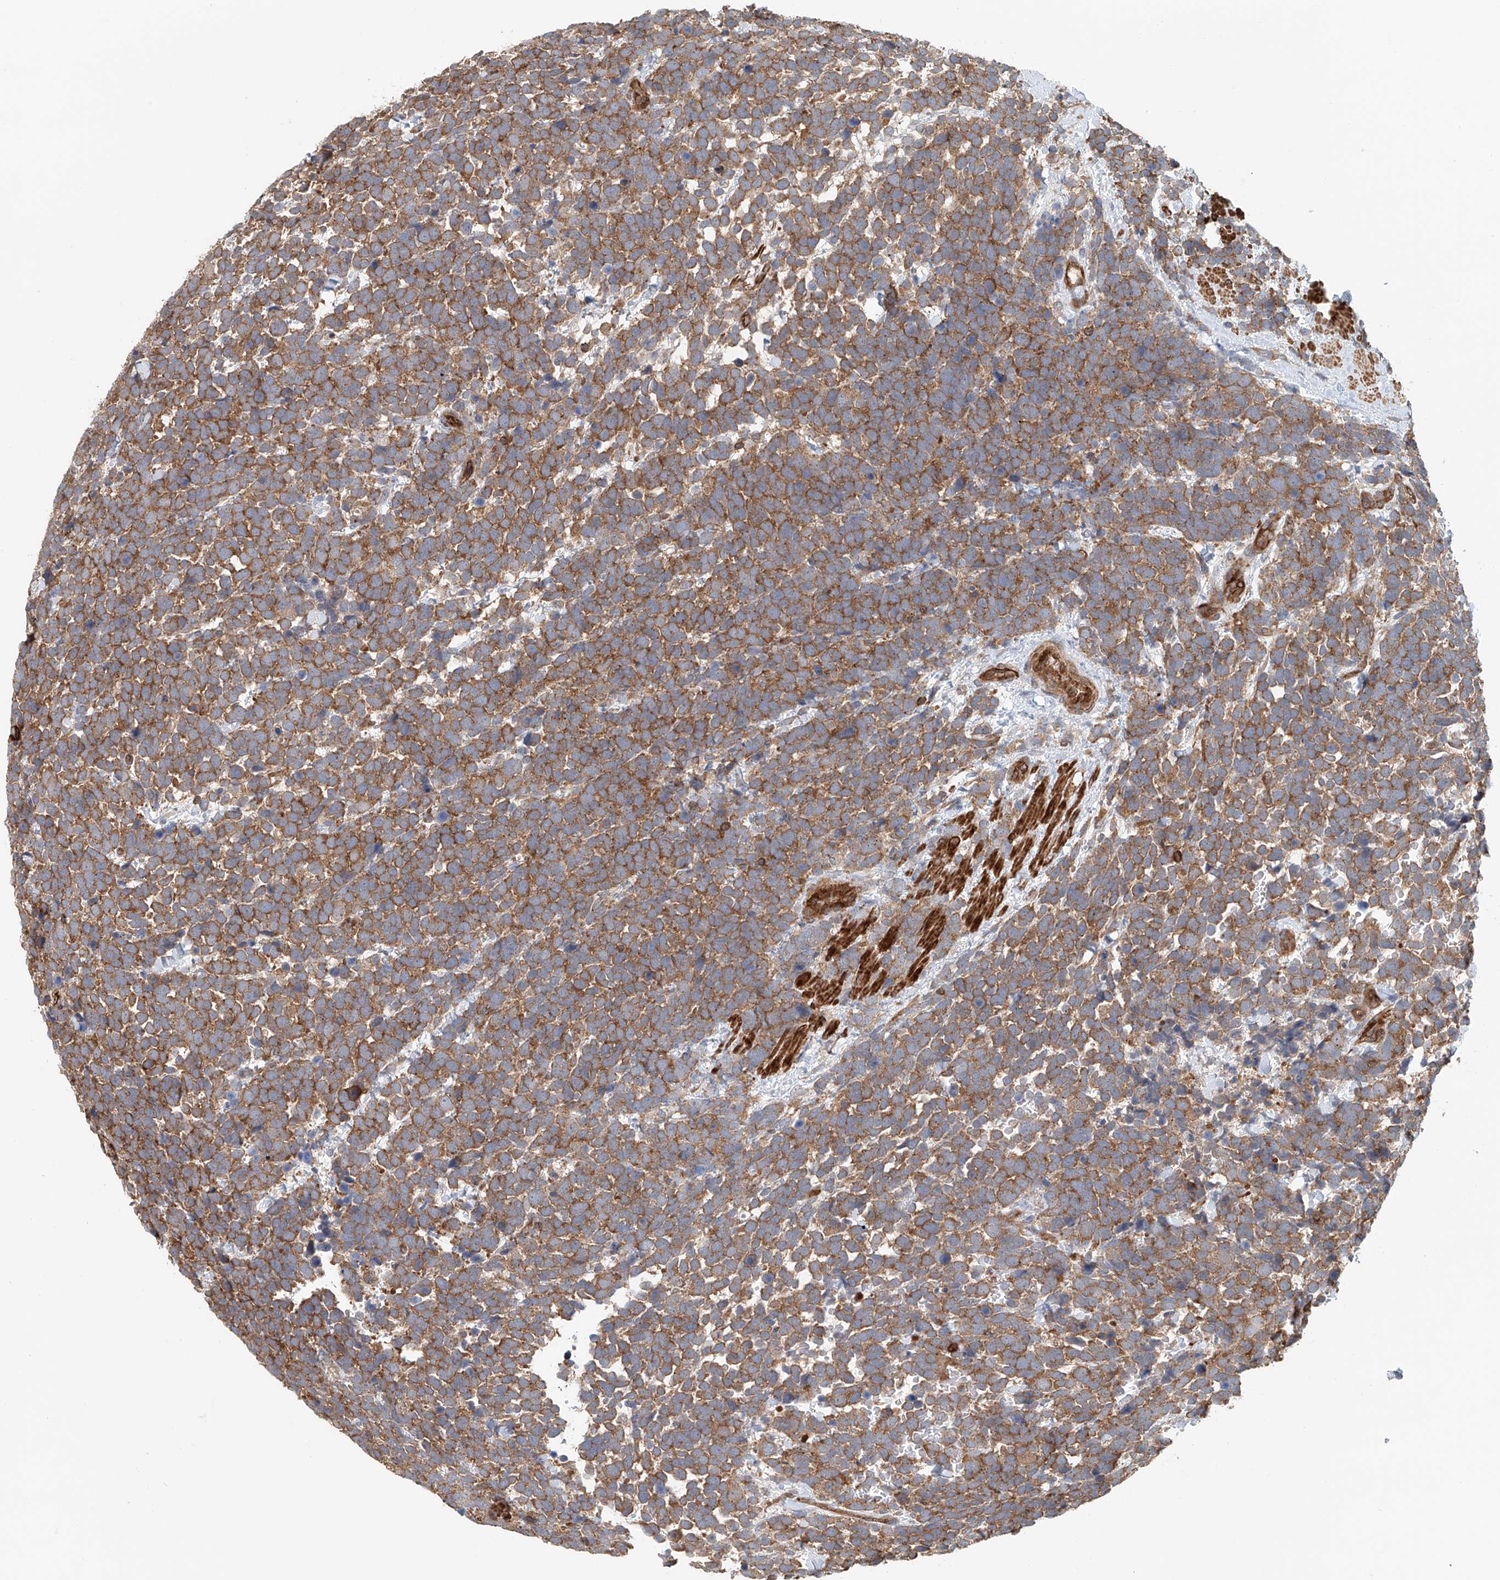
{"staining": {"intensity": "moderate", "quantity": ">75%", "location": "cytoplasmic/membranous"}, "tissue": "urothelial cancer", "cell_type": "Tumor cells", "image_type": "cancer", "snomed": [{"axis": "morphology", "description": "Urothelial carcinoma, High grade"}, {"axis": "topography", "description": "Urinary bladder"}], "caption": "A histopathology image showing moderate cytoplasmic/membranous staining in about >75% of tumor cells in urothelial cancer, as visualized by brown immunohistochemical staining.", "gene": "FRYL", "patient": {"sex": "female", "age": 82}}